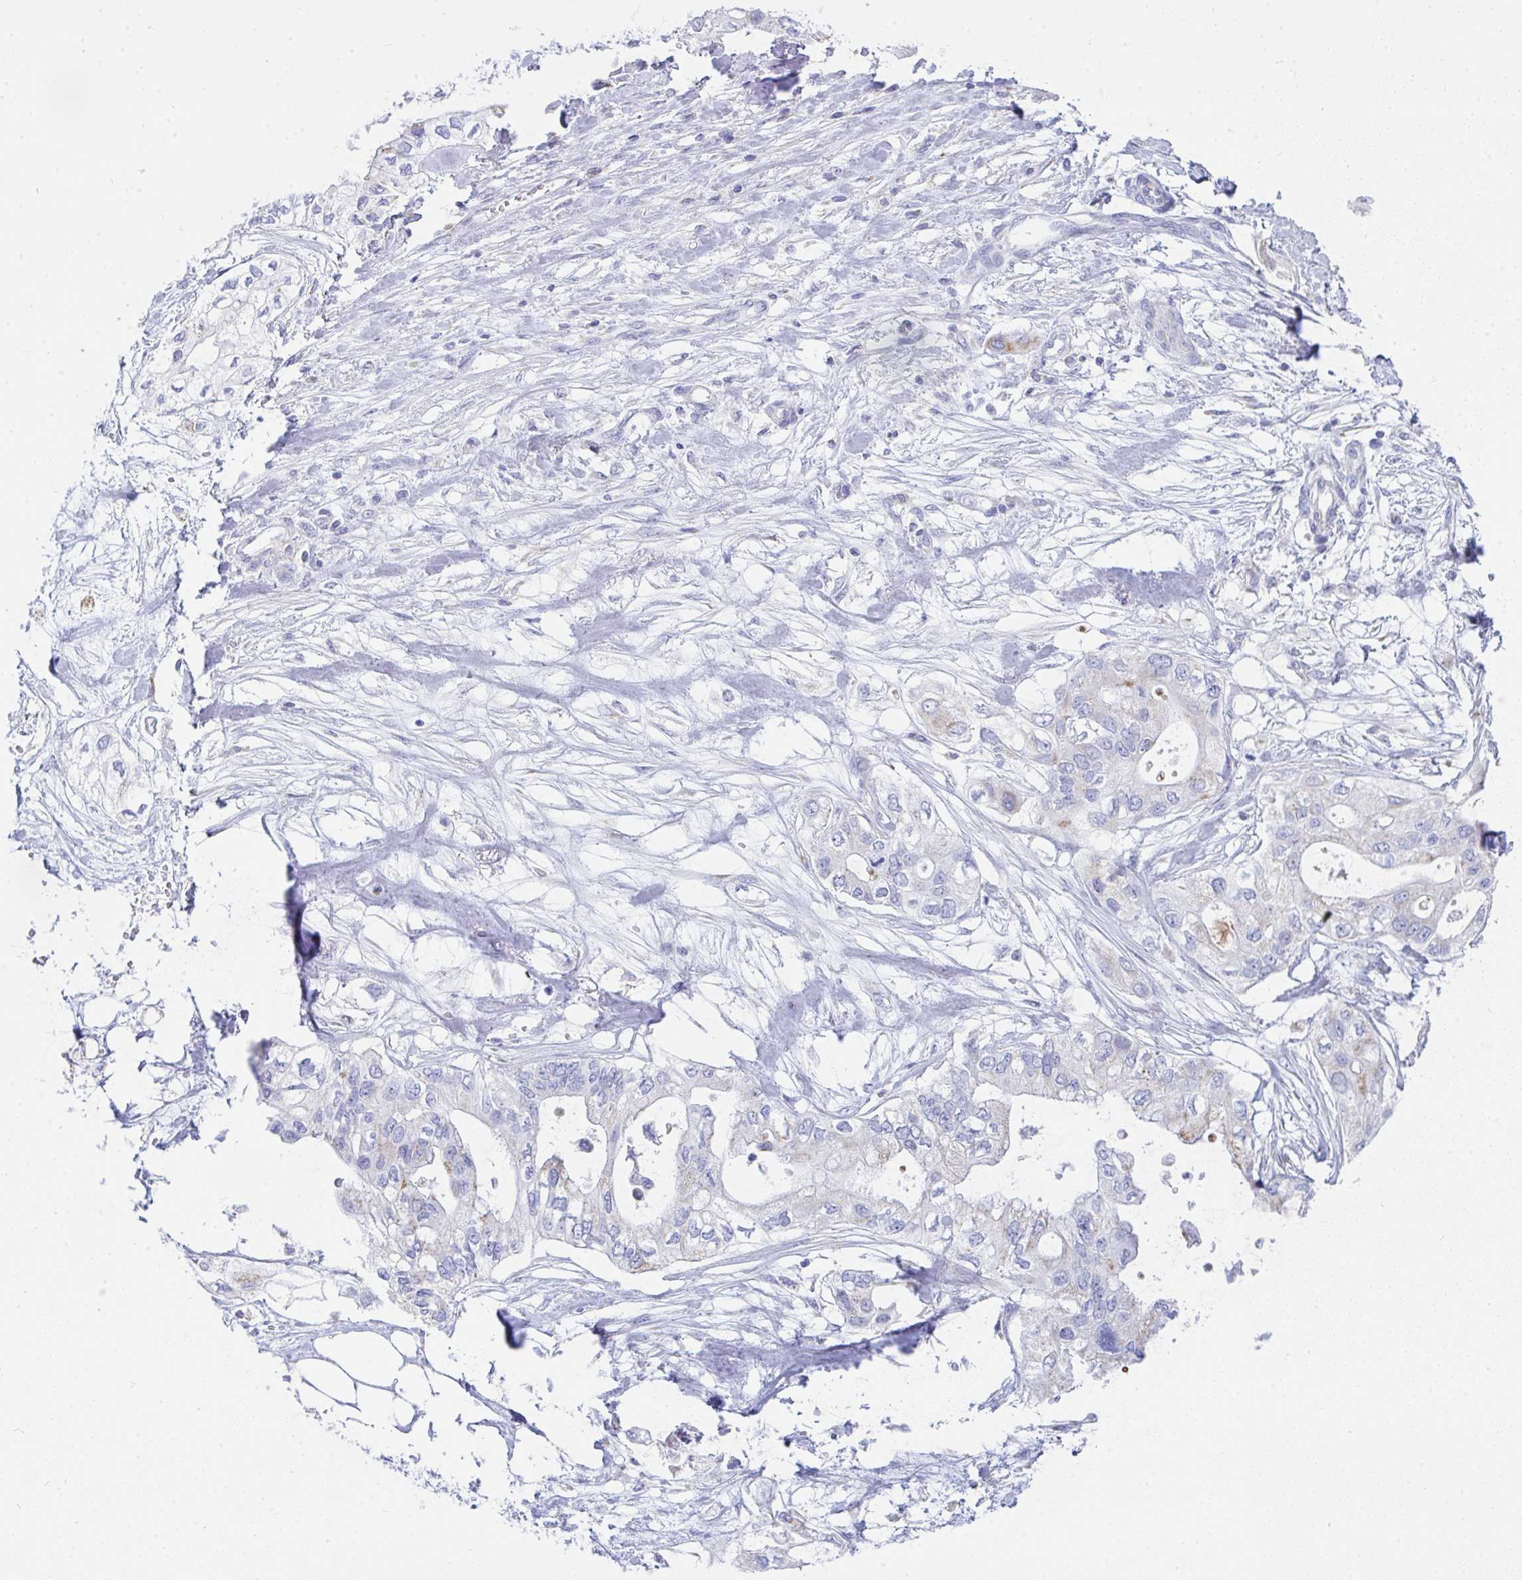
{"staining": {"intensity": "moderate", "quantity": "<25%", "location": "cytoplasmic/membranous"}, "tissue": "pancreatic cancer", "cell_type": "Tumor cells", "image_type": "cancer", "snomed": [{"axis": "morphology", "description": "Adenocarcinoma, NOS"}, {"axis": "topography", "description": "Pancreas"}], "caption": "IHC (DAB) staining of pancreatic cancer shows moderate cytoplasmic/membranous protein positivity in approximately <25% of tumor cells.", "gene": "AIFM1", "patient": {"sex": "female", "age": 63}}